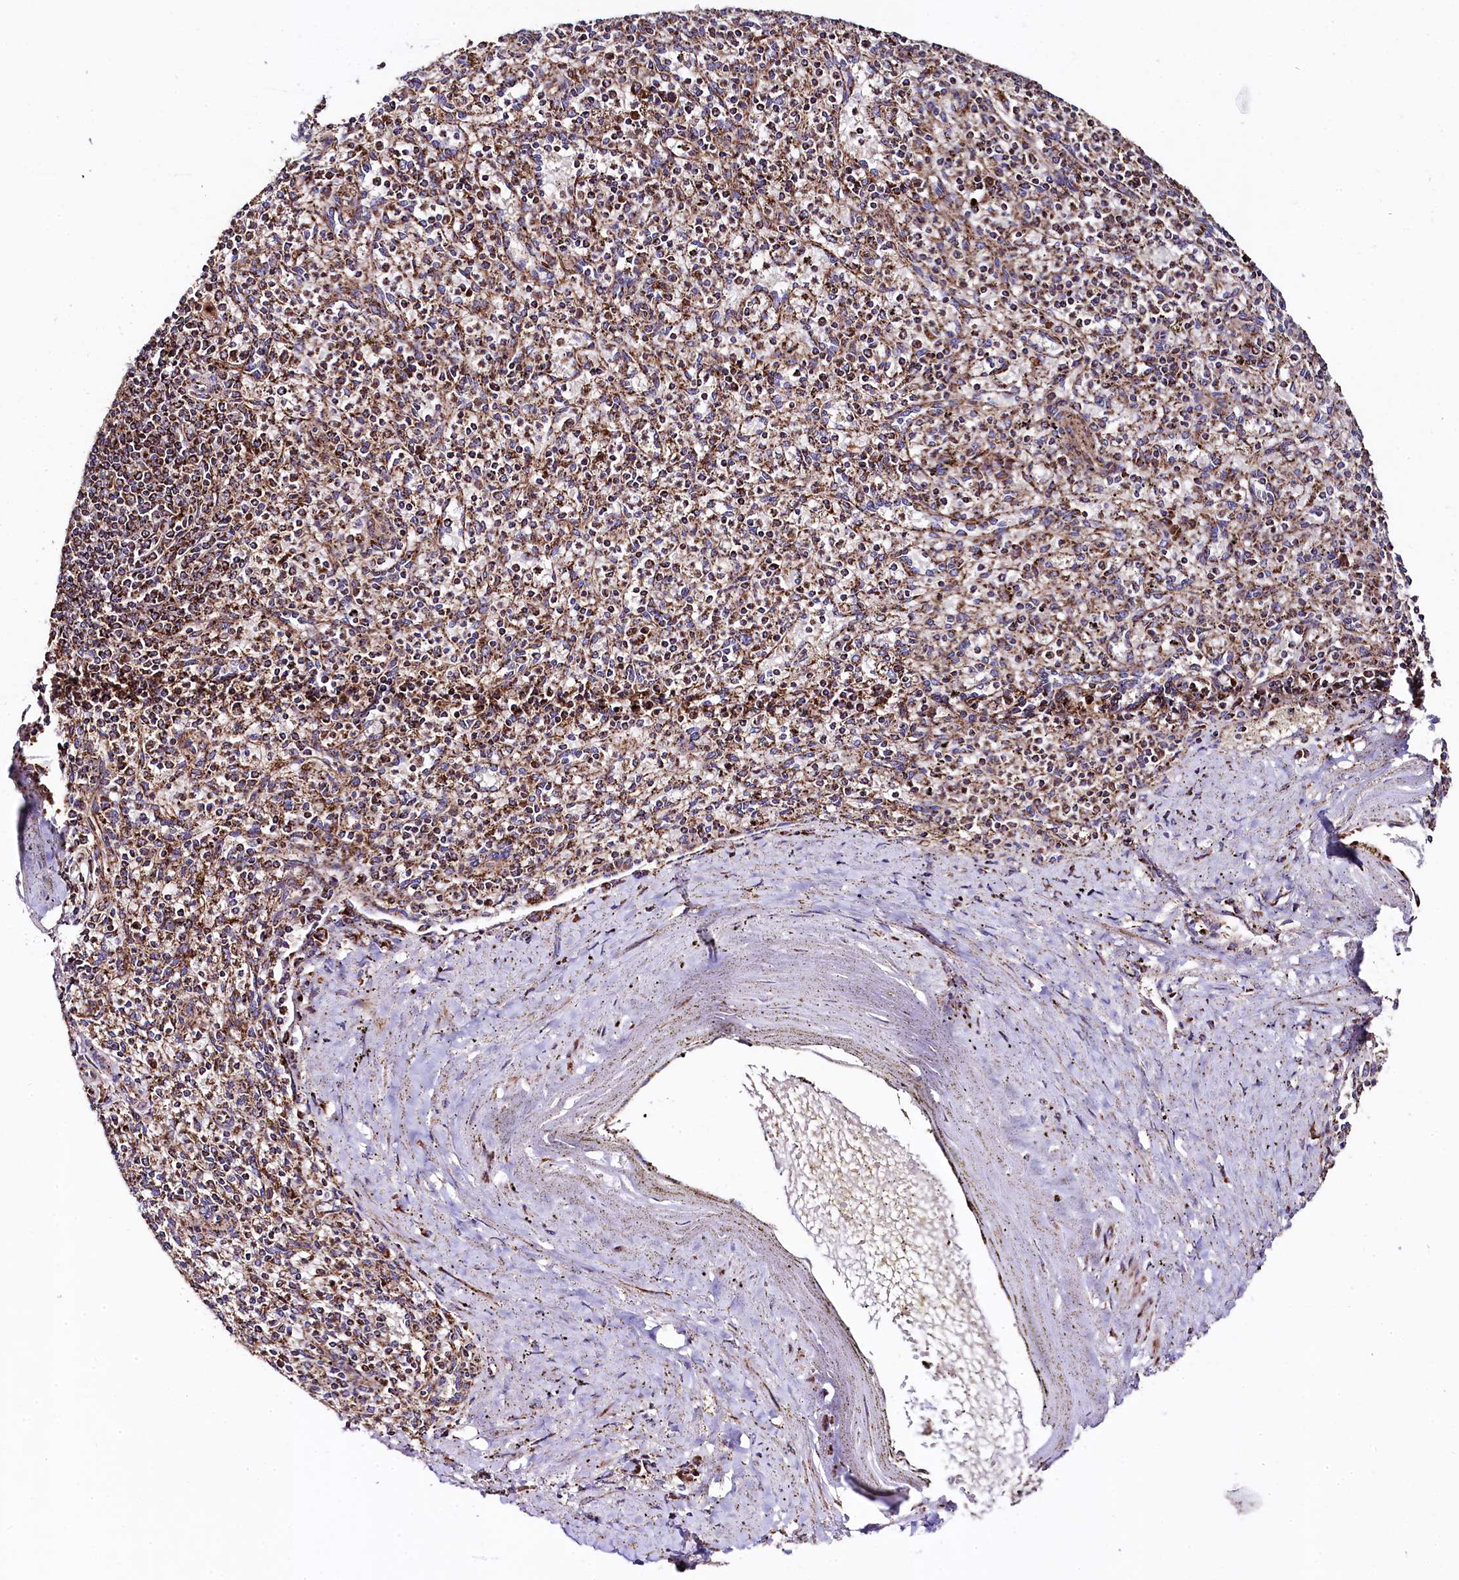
{"staining": {"intensity": "moderate", "quantity": ">75%", "location": "cytoplasmic/membranous"}, "tissue": "spleen", "cell_type": "Cells in red pulp", "image_type": "normal", "snomed": [{"axis": "morphology", "description": "Normal tissue, NOS"}, {"axis": "topography", "description": "Spleen"}], "caption": "IHC (DAB (3,3'-diaminobenzidine)) staining of unremarkable human spleen demonstrates moderate cytoplasmic/membranous protein positivity in about >75% of cells in red pulp. Using DAB (brown) and hematoxylin (blue) stains, captured at high magnification using brightfield microscopy.", "gene": "CLYBL", "patient": {"sex": "male", "age": 72}}